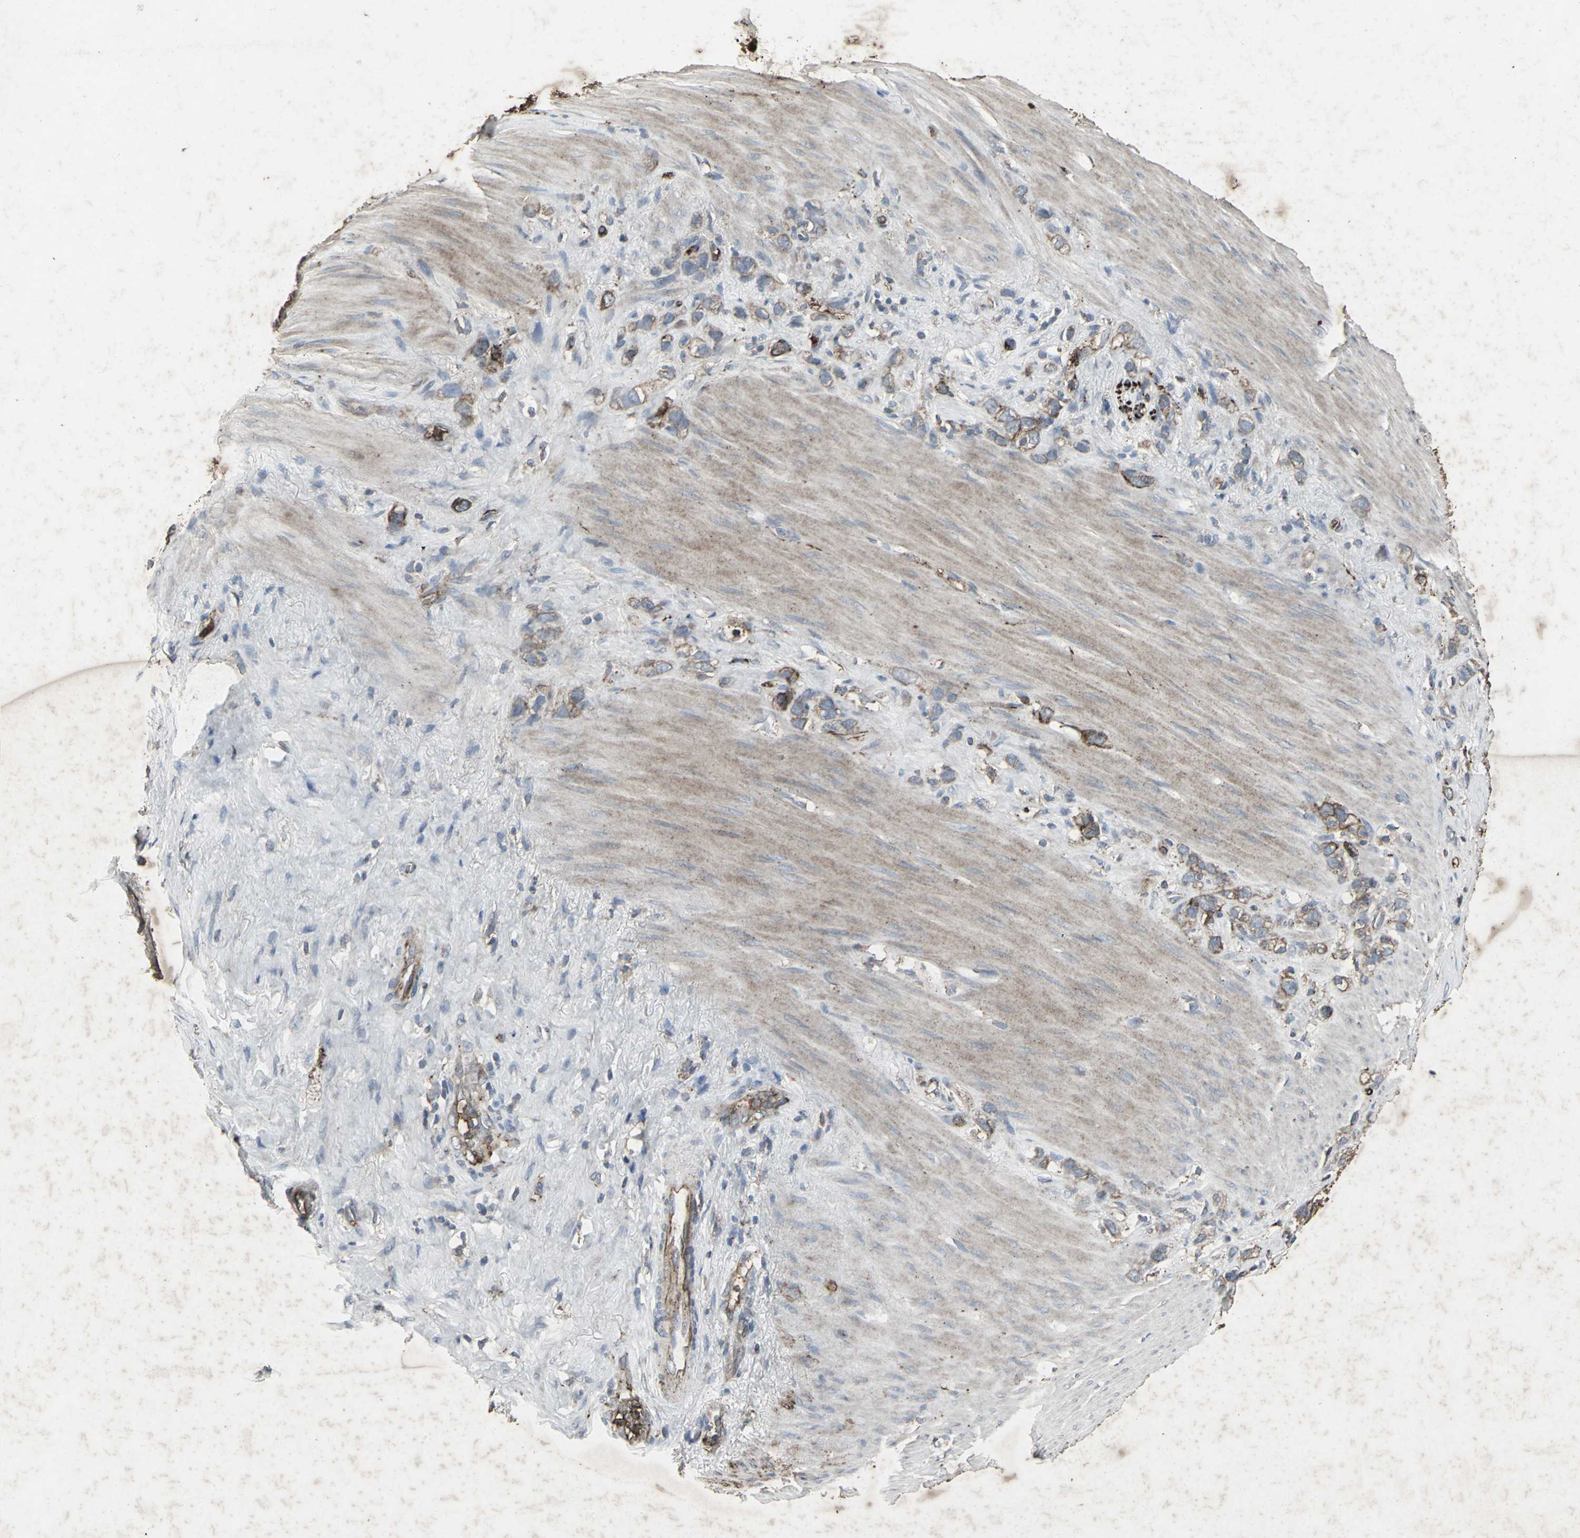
{"staining": {"intensity": "strong", "quantity": "25%-75%", "location": "cytoplasmic/membranous"}, "tissue": "stomach cancer", "cell_type": "Tumor cells", "image_type": "cancer", "snomed": [{"axis": "morphology", "description": "Normal tissue, NOS"}, {"axis": "morphology", "description": "Adenocarcinoma, NOS"}, {"axis": "morphology", "description": "Adenocarcinoma, High grade"}, {"axis": "topography", "description": "Stomach, upper"}, {"axis": "topography", "description": "Stomach"}], "caption": "About 25%-75% of tumor cells in stomach cancer (adenocarcinoma (high-grade)) demonstrate strong cytoplasmic/membranous protein staining as visualized by brown immunohistochemical staining.", "gene": "CCR9", "patient": {"sex": "female", "age": 65}}